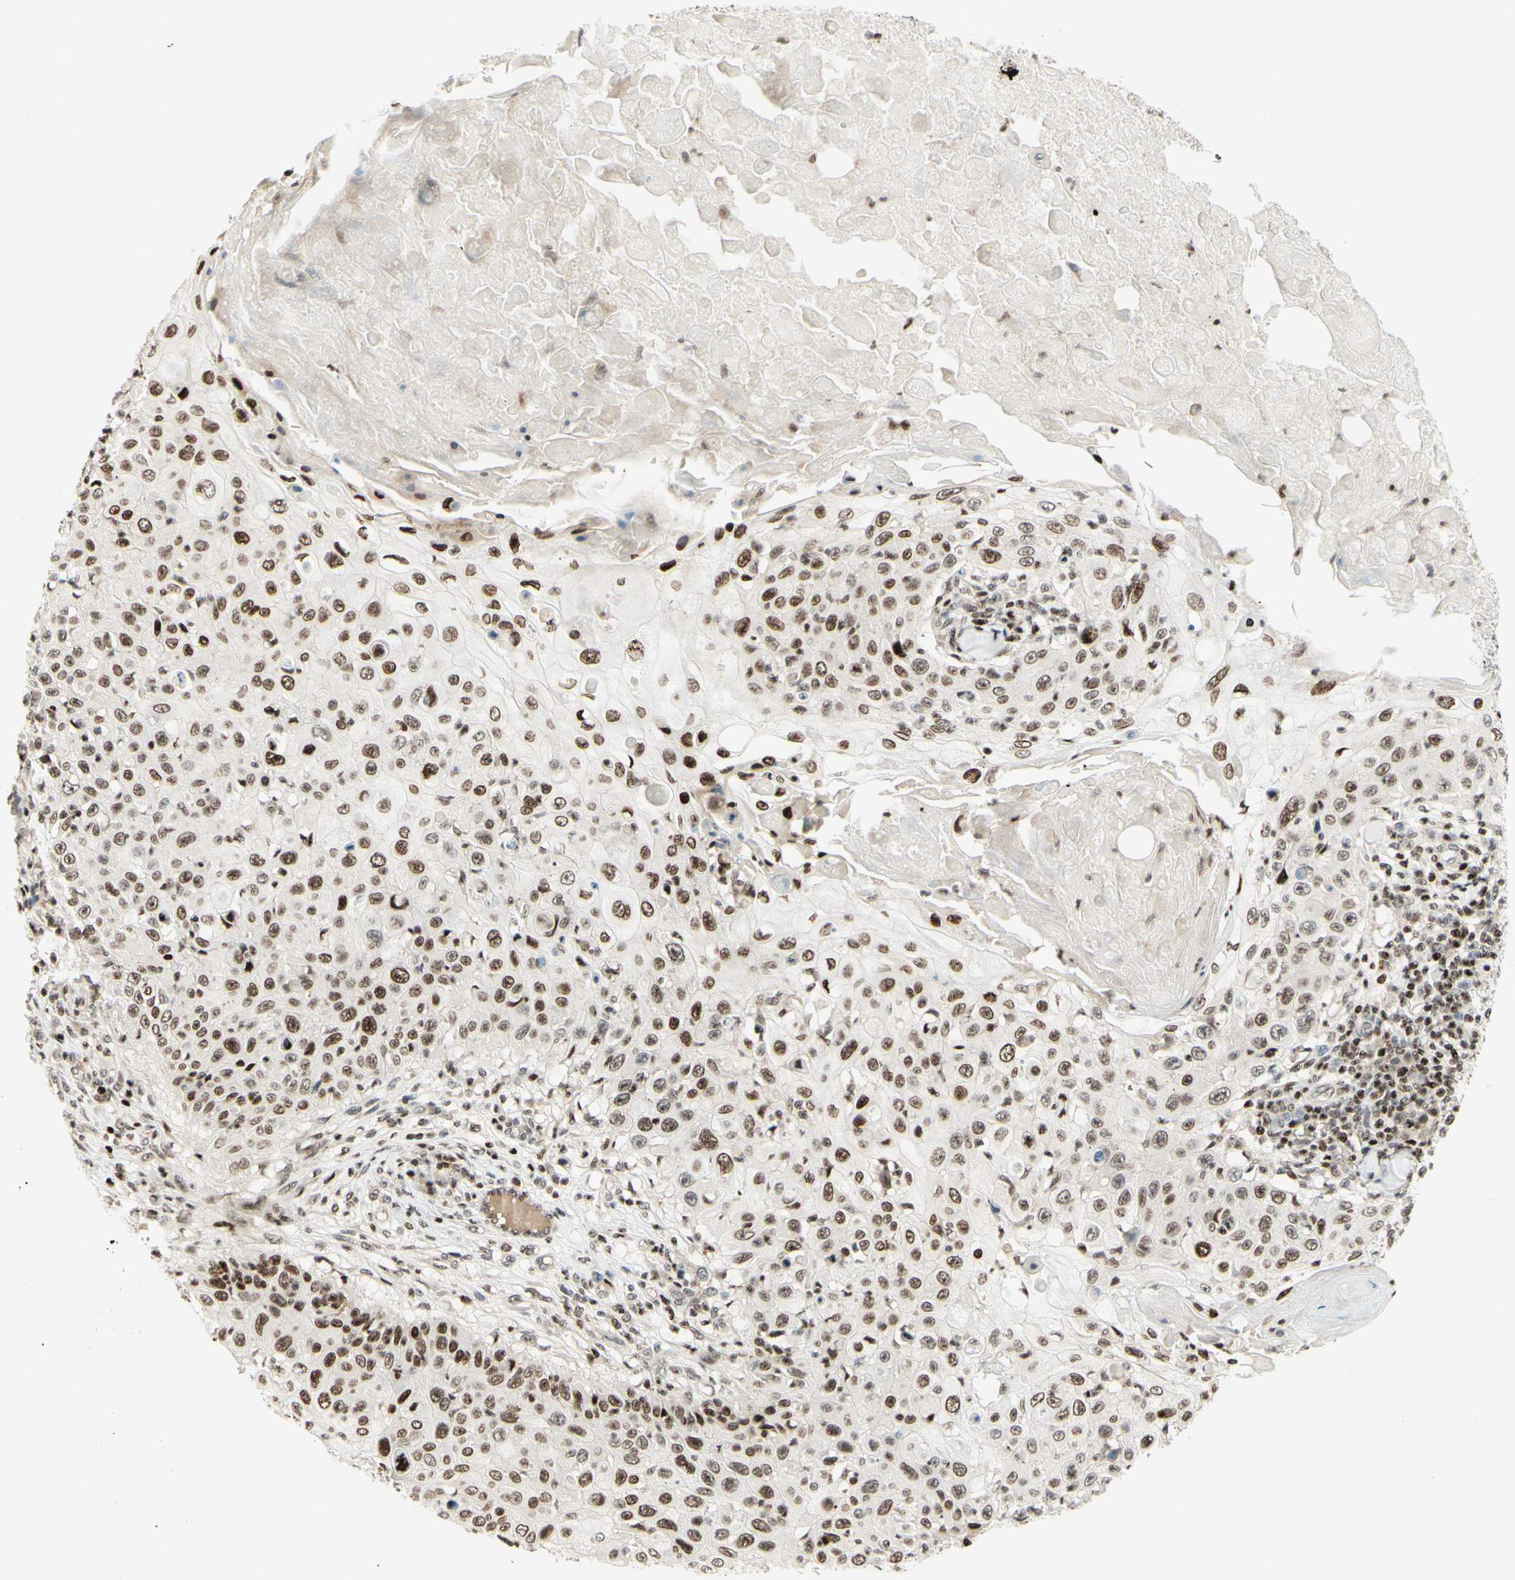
{"staining": {"intensity": "moderate", "quantity": ">75%", "location": "cytoplasmic/membranous,nuclear"}, "tissue": "skin cancer", "cell_type": "Tumor cells", "image_type": "cancer", "snomed": [{"axis": "morphology", "description": "Squamous cell carcinoma, NOS"}, {"axis": "topography", "description": "Skin"}], "caption": "Immunohistochemical staining of human squamous cell carcinoma (skin) demonstrates moderate cytoplasmic/membranous and nuclear protein staining in approximately >75% of tumor cells. The protein is shown in brown color, while the nuclei are stained blue.", "gene": "CDKL5", "patient": {"sex": "male", "age": 86}}